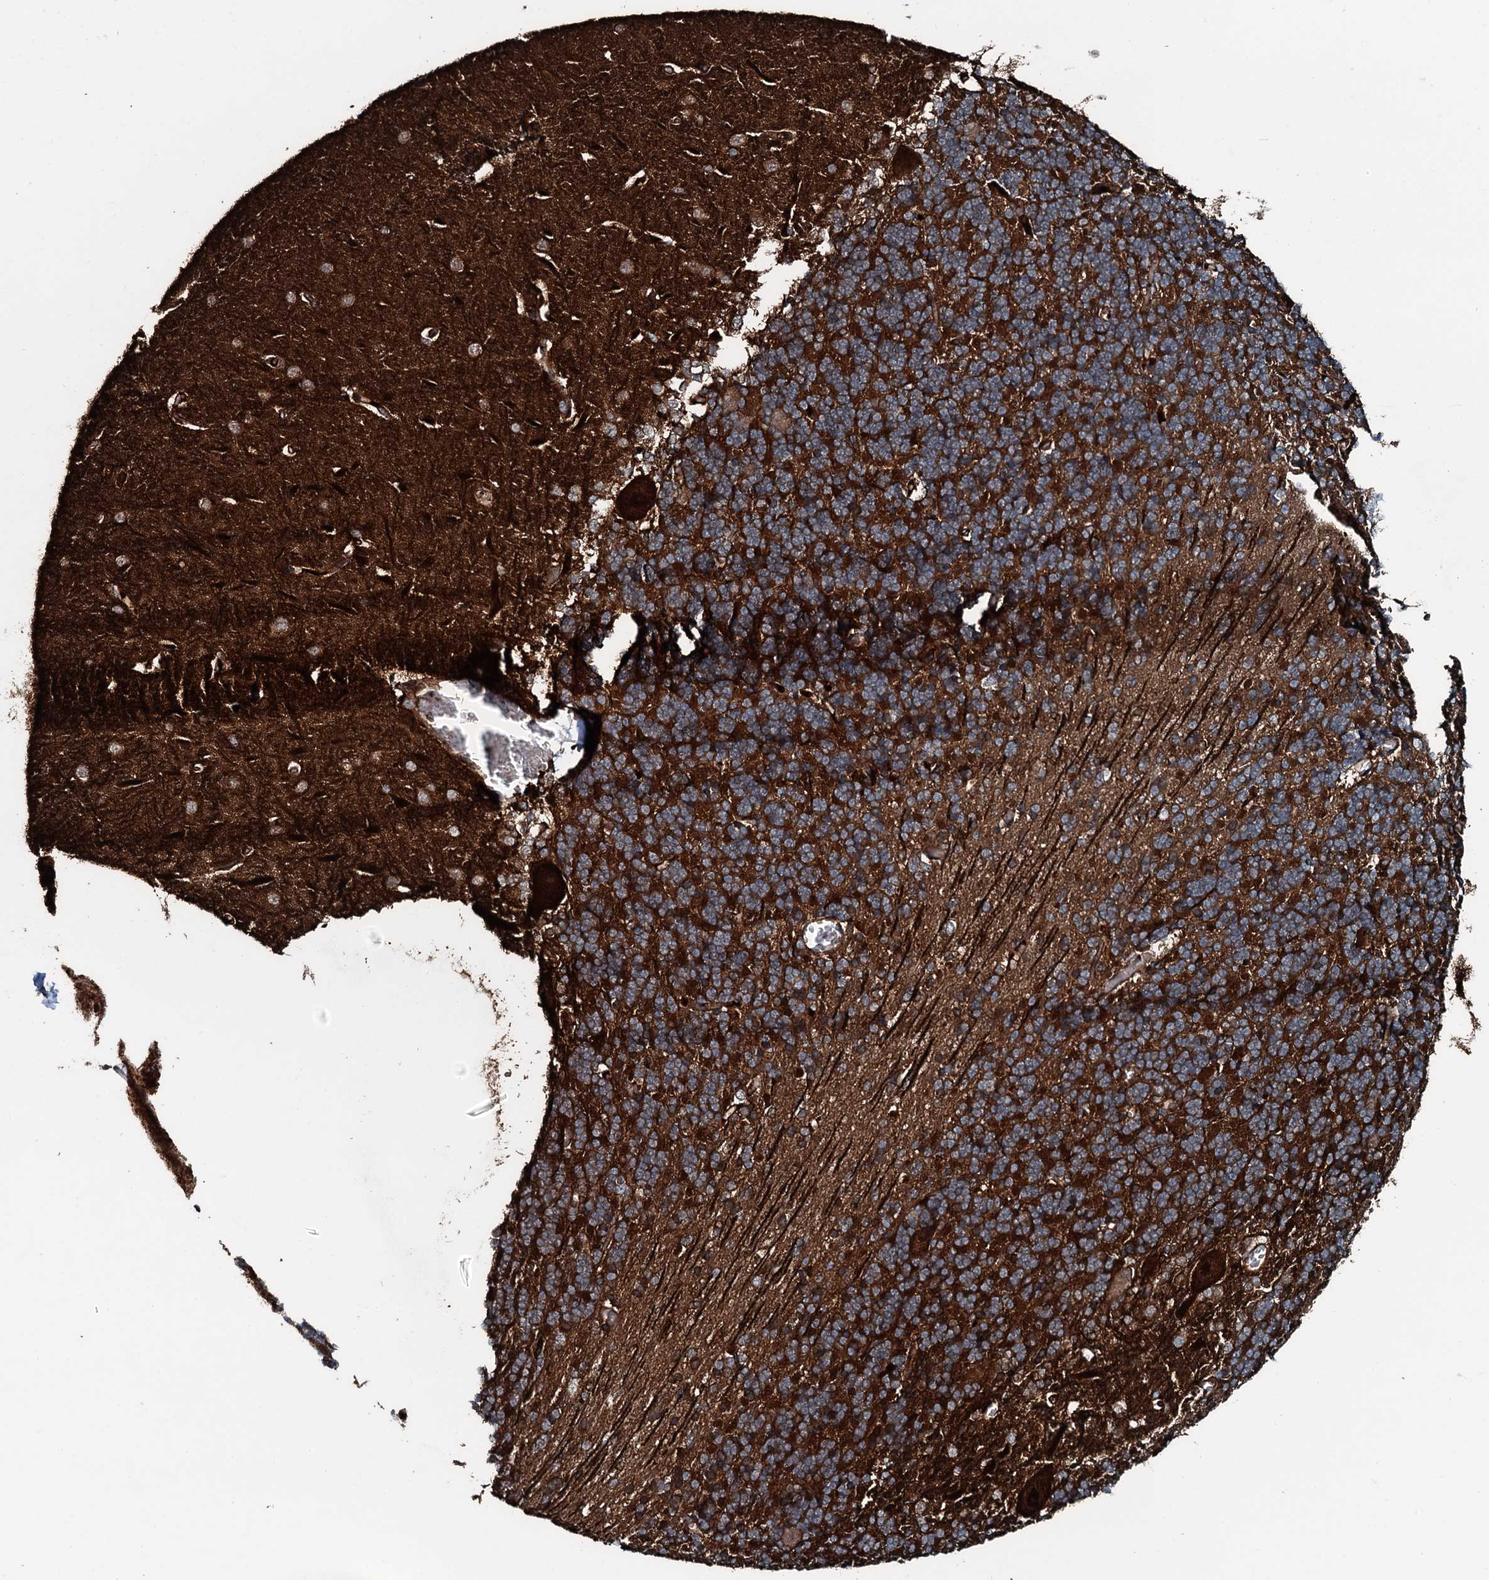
{"staining": {"intensity": "strong", "quantity": ">75%", "location": "cytoplasmic/membranous"}, "tissue": "cerebellum", "cell_type": "Cells in granular layer", "image_type": "normal", "snomed": [{"axis": "morphology", "description": "Normal tissue, NOS"}, {"axis": "topography", "description": "Cerebellum"}], "caption": "Cerebellum stained with a protein marker demonstrates strong staining in cells in granular layer.", "gene": "TRIM7", "patient": {"sex": "male", "age": 37}}